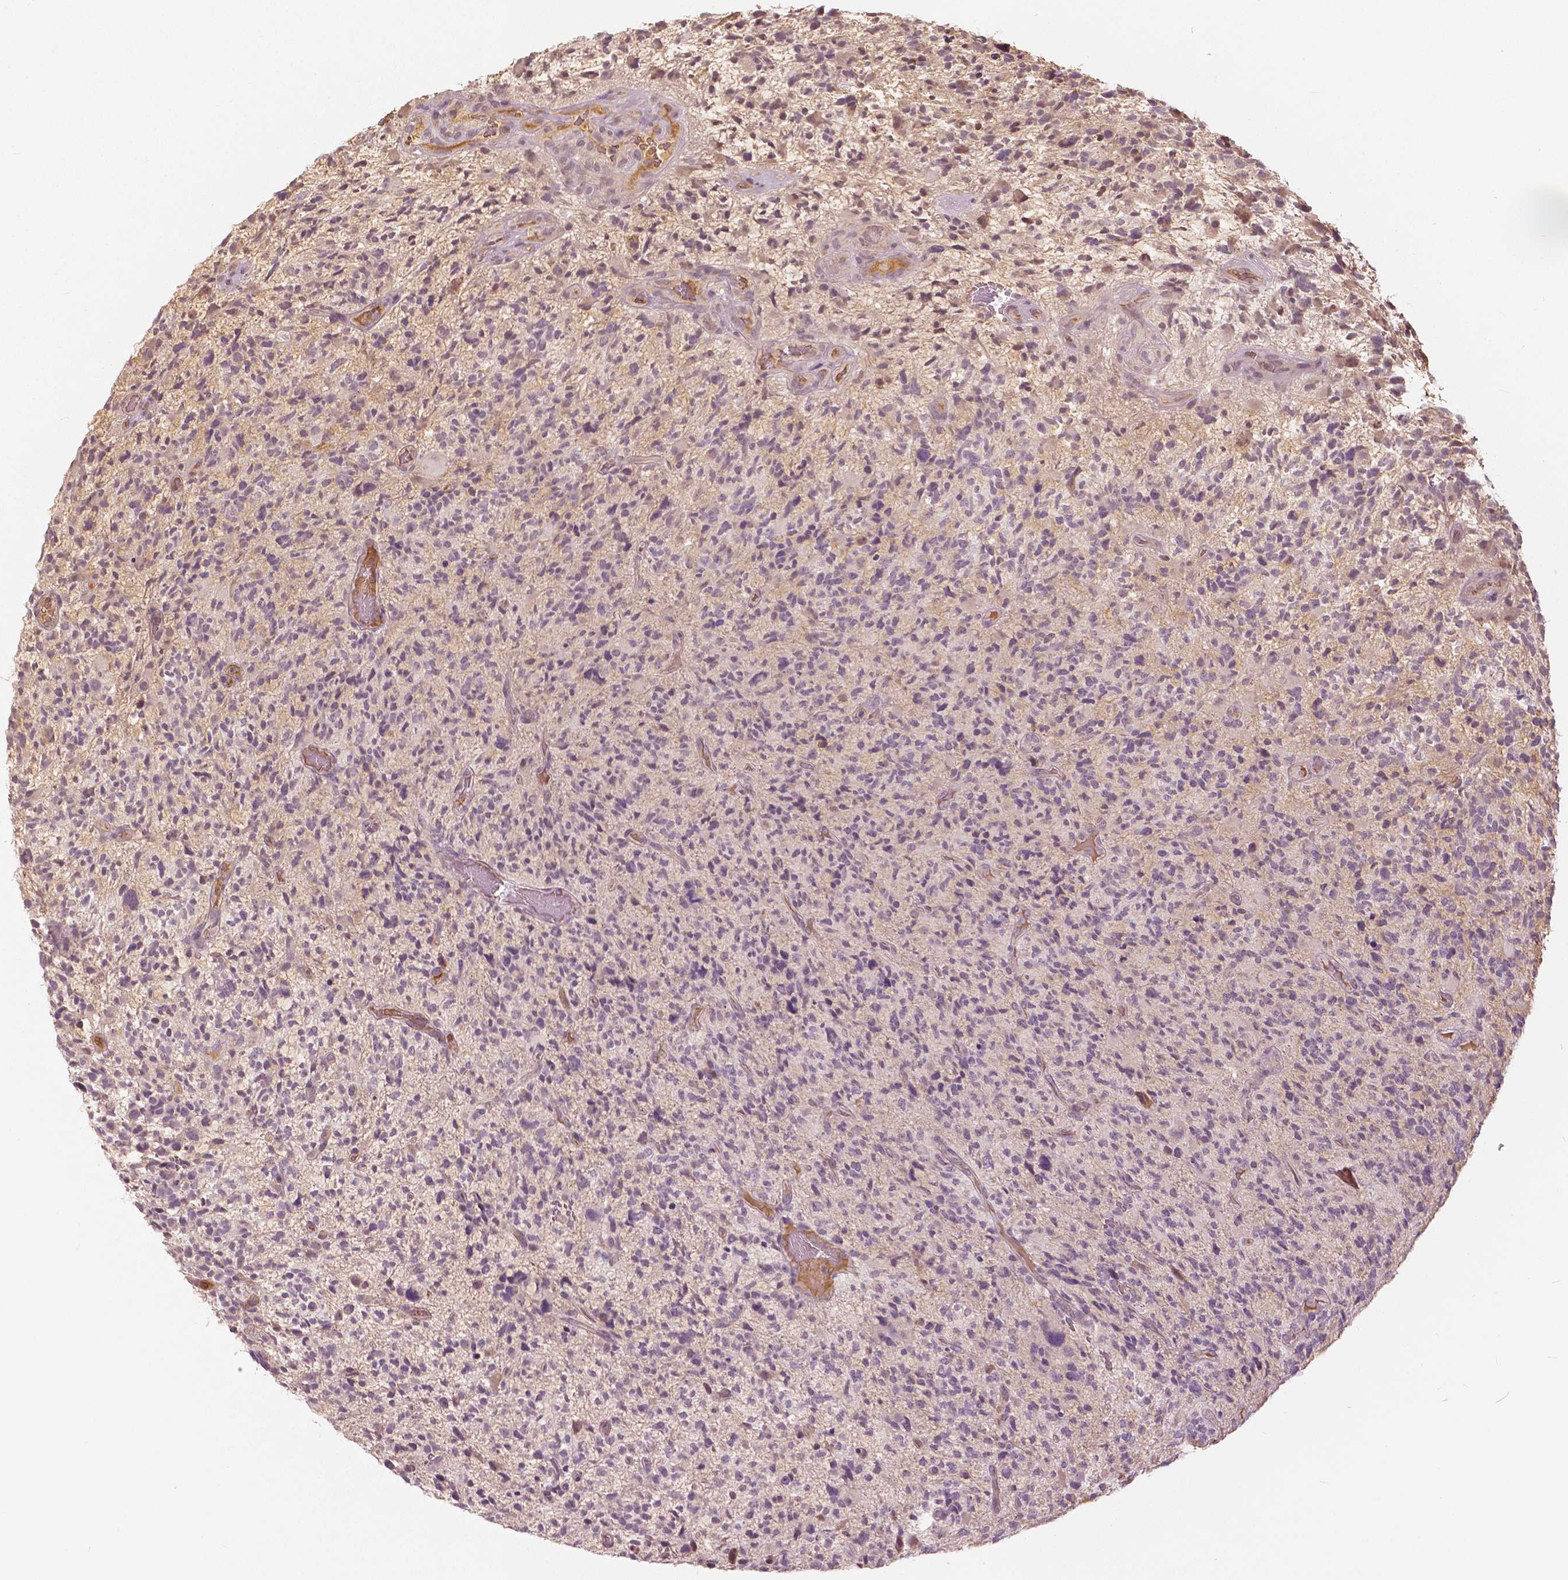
{"staining": {"intensity": "negative", "quantity": "none", "location": "none"}, "tissue": "glioma", "cell_type": "Tumor cells", "image_type": "cancer", "snomed": [{"axis": "morphology", "description": "Glioma, malignant, High grade"}, {"axis": "topography", "description": "Brain"}], "caption": "Malignant glioma (high-grade) was stained to show a protein in brown. There is no significant positivity in tumor cells. The staining was performed using DAB (3,3'-diaminobenzidine) to visualize the protein expression in brown, while the nuclei were stained in blue with hematoxylin (Magnification: 20x).", "gene": "ANGPTL4", "patient": {"sex": "female", "age": 71}}